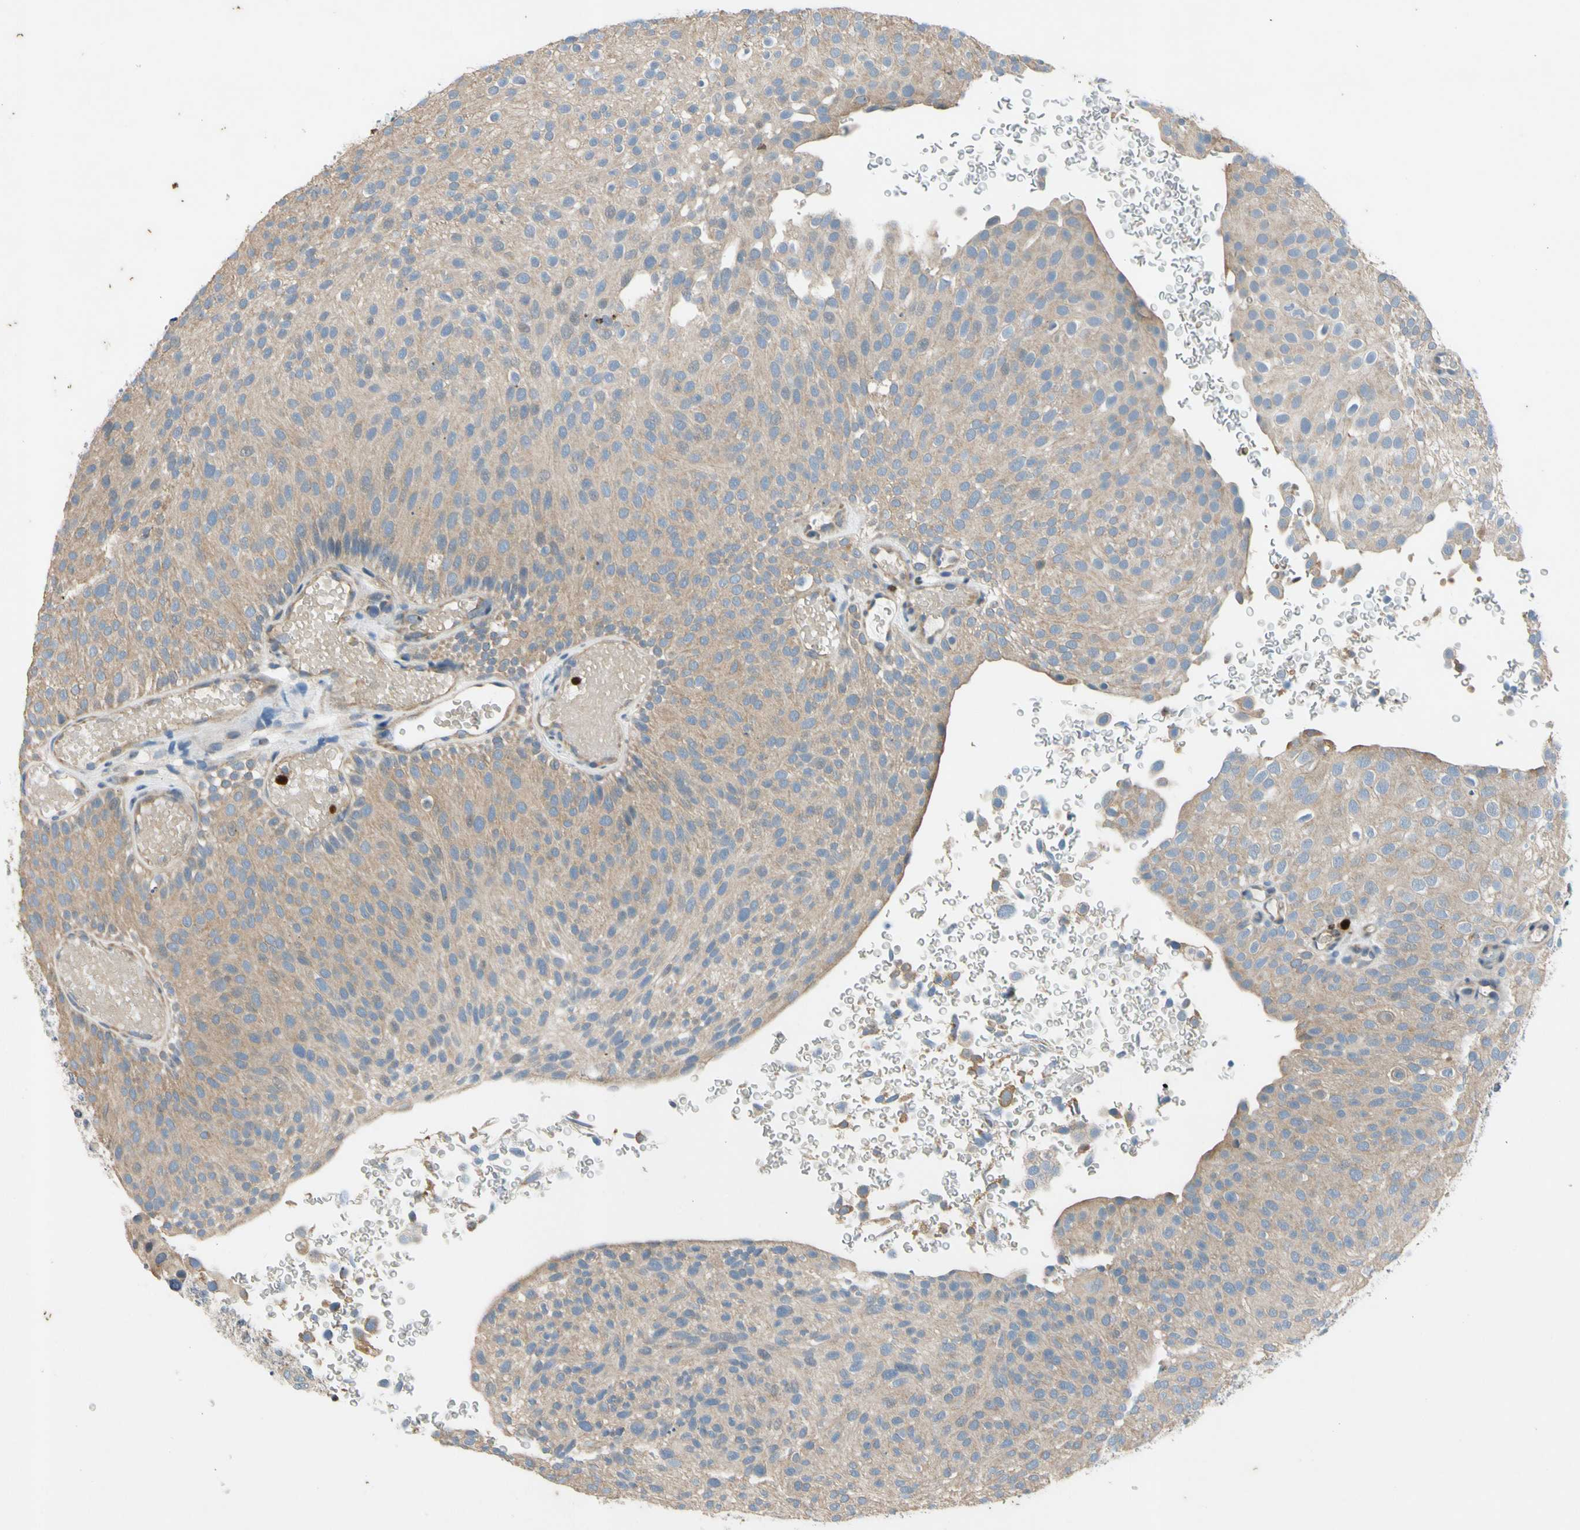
{"staining": {"intensity": "weak", "quantity": ">75%", "location": "cytoplasmic/membranous"}, "tissue": "urothelial cancer", "cell_type": "Tumor cells", "image_type": "cancer", "snomed": [{"axis": "morphology", "description": "Urothelial carcinoma, Low grade"}, {"axis": "topography", "description": "Urinary bladder"}], "caption": "Urothelial cancer was stained to show a protein in brown. There is low levels of weak cytoplasmic/membranous expression in approximately >75% of tumor cells. Using DAB (3,3'-diaminobenzidine) (brown) and hematoxylin (blue) stains, captured at high magnification using brightfield microscopy.", "gene": "TBX21", "patient": {"sex": "male", "age": 78}}